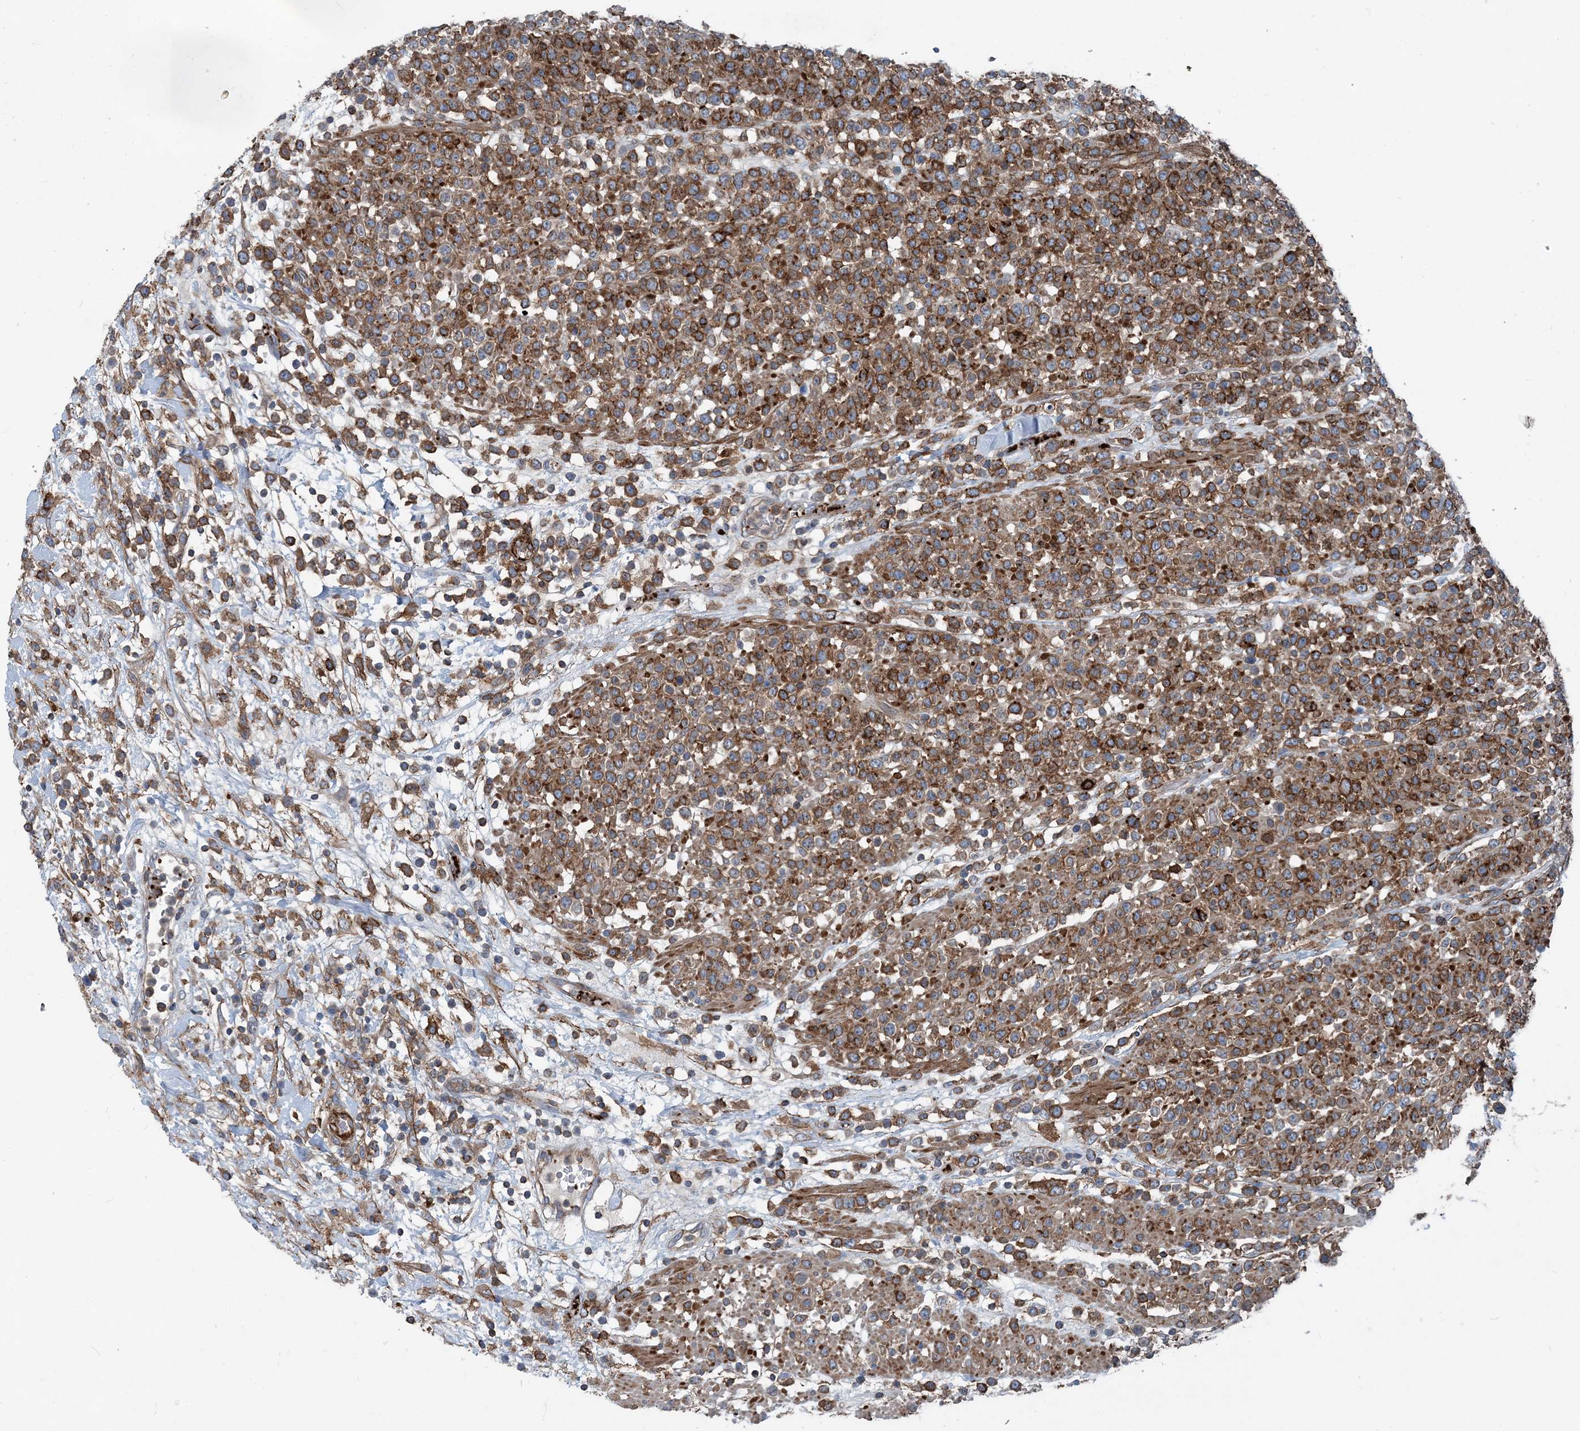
{"staining": {"intensity": "moderate", "quantity": ">75%", "location": "cytoplasmic/membranous"}, "tissue": "lymphoma", "cell_type": "Tumor cells", "image_type": "cancer", "snomed": [{"axis": "morphology", "description": "Malignant lymphoma, non-Hodgkin's type, High grade"}, {"axis": "topography", "description": "Colon"}], "caption": "High-grade malignant lymphoma, non-Hodgkin's type was stained to show a protein in brown. There is medium levels of moderate cytoplasmic/membranous staining in approximately >75% of tumor cells.", "gene": "DGUOK", "patient": {"sex": "female", "age": 53}}